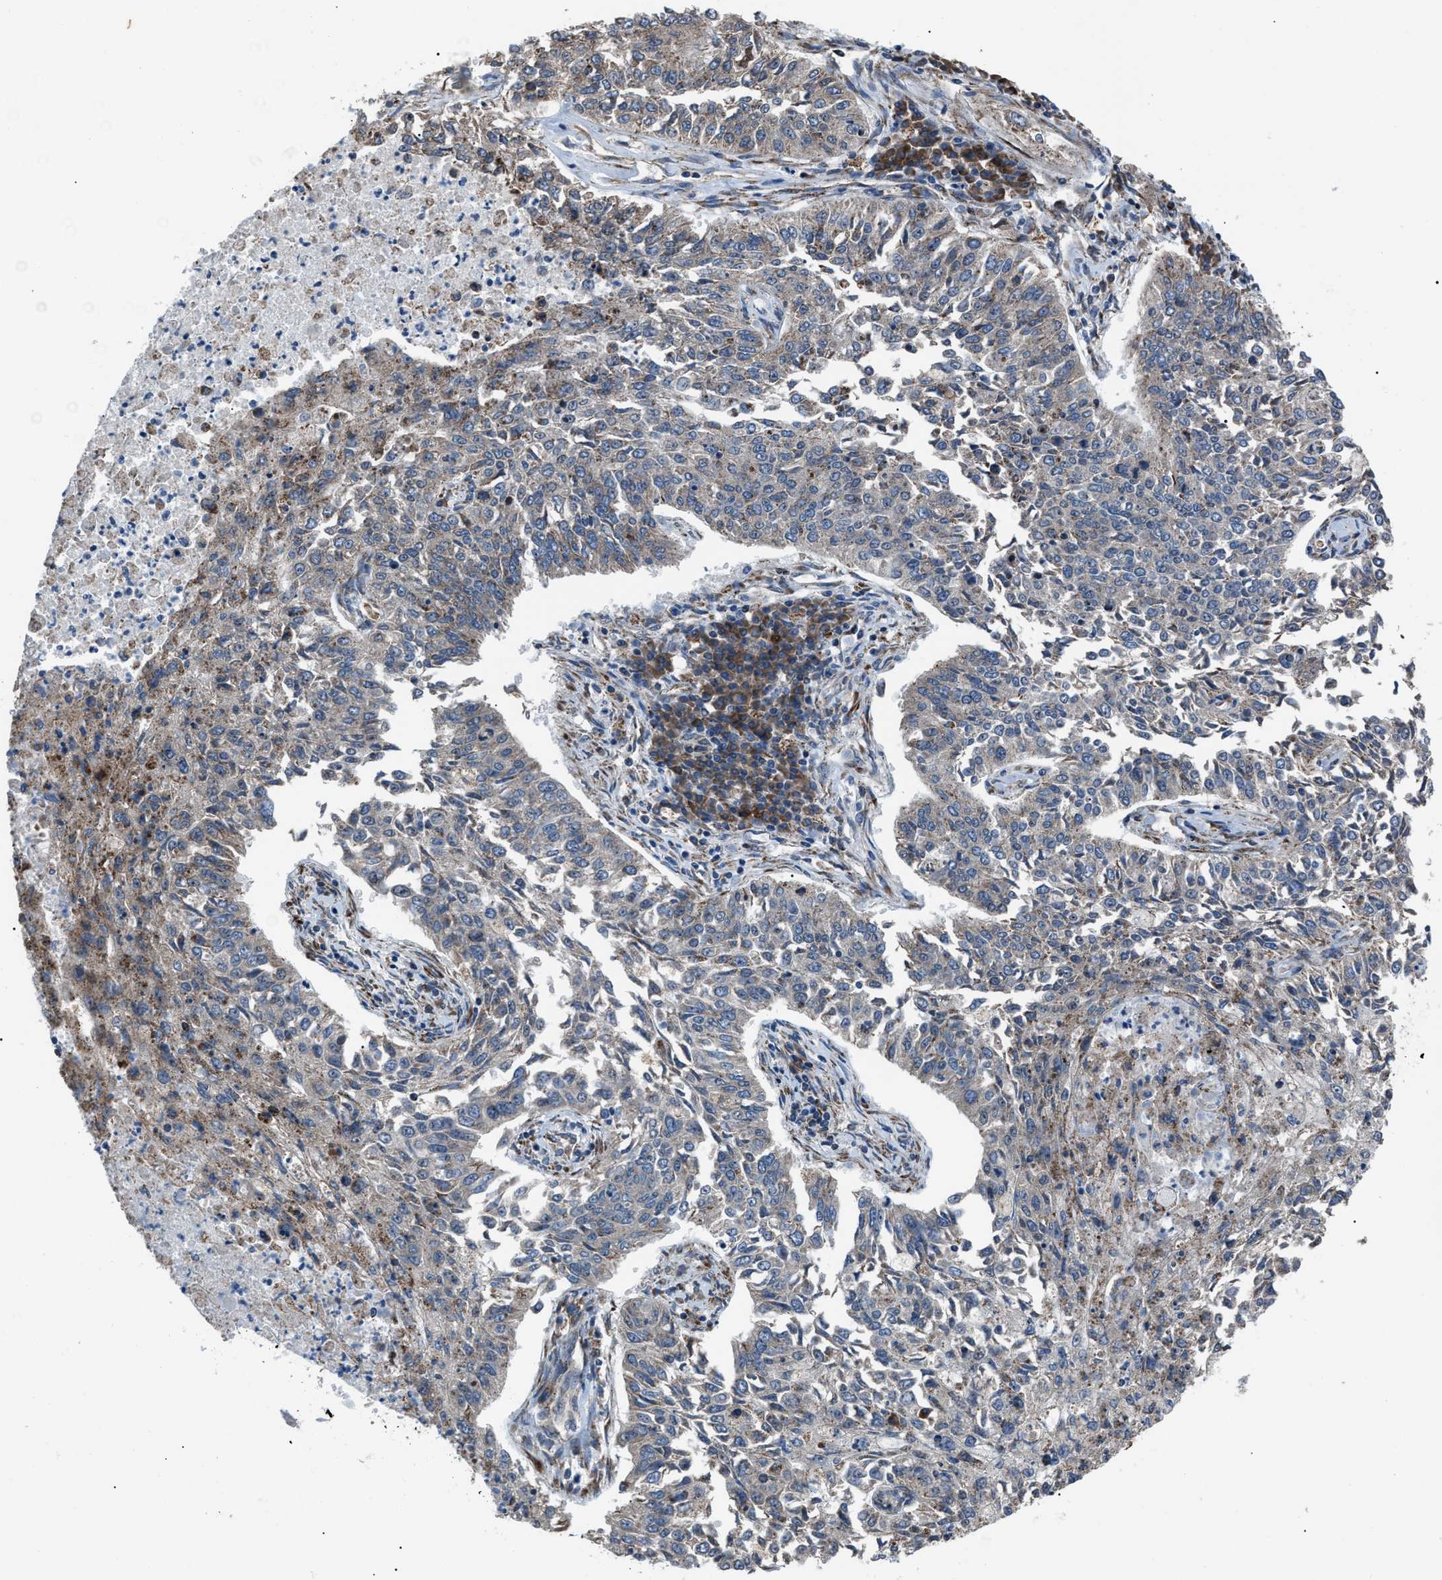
{"staining": {"intensity": "negative", "quantity": "none", "location": "none"}, "tissue": "lung cancer", "cell_type": "Tumor cells", "image_type": "cancer", "snomed": [{"axis": "morphology", "description": "Normal tissue, NOS"}, {"axis": "morphology", "description": "Squamous cell carcinoma, NOS"}, {"axis": "topography", "description": "Cartilage tissue"}, {"axis": "topography", "description": "Bronchus"}, {"axis": "topography", "description": "Lung"}], "caption": "Immunohistochemistry photomicrograph of human lung cancer (squamous cell carcinoma) stained for a protein (brown), which shows no expression in tumor cells. (Brightfield microscopy of DAB IHC at high magnification).", "gene": "AGO2", "patient": {"sex": "female", "age": 49}}